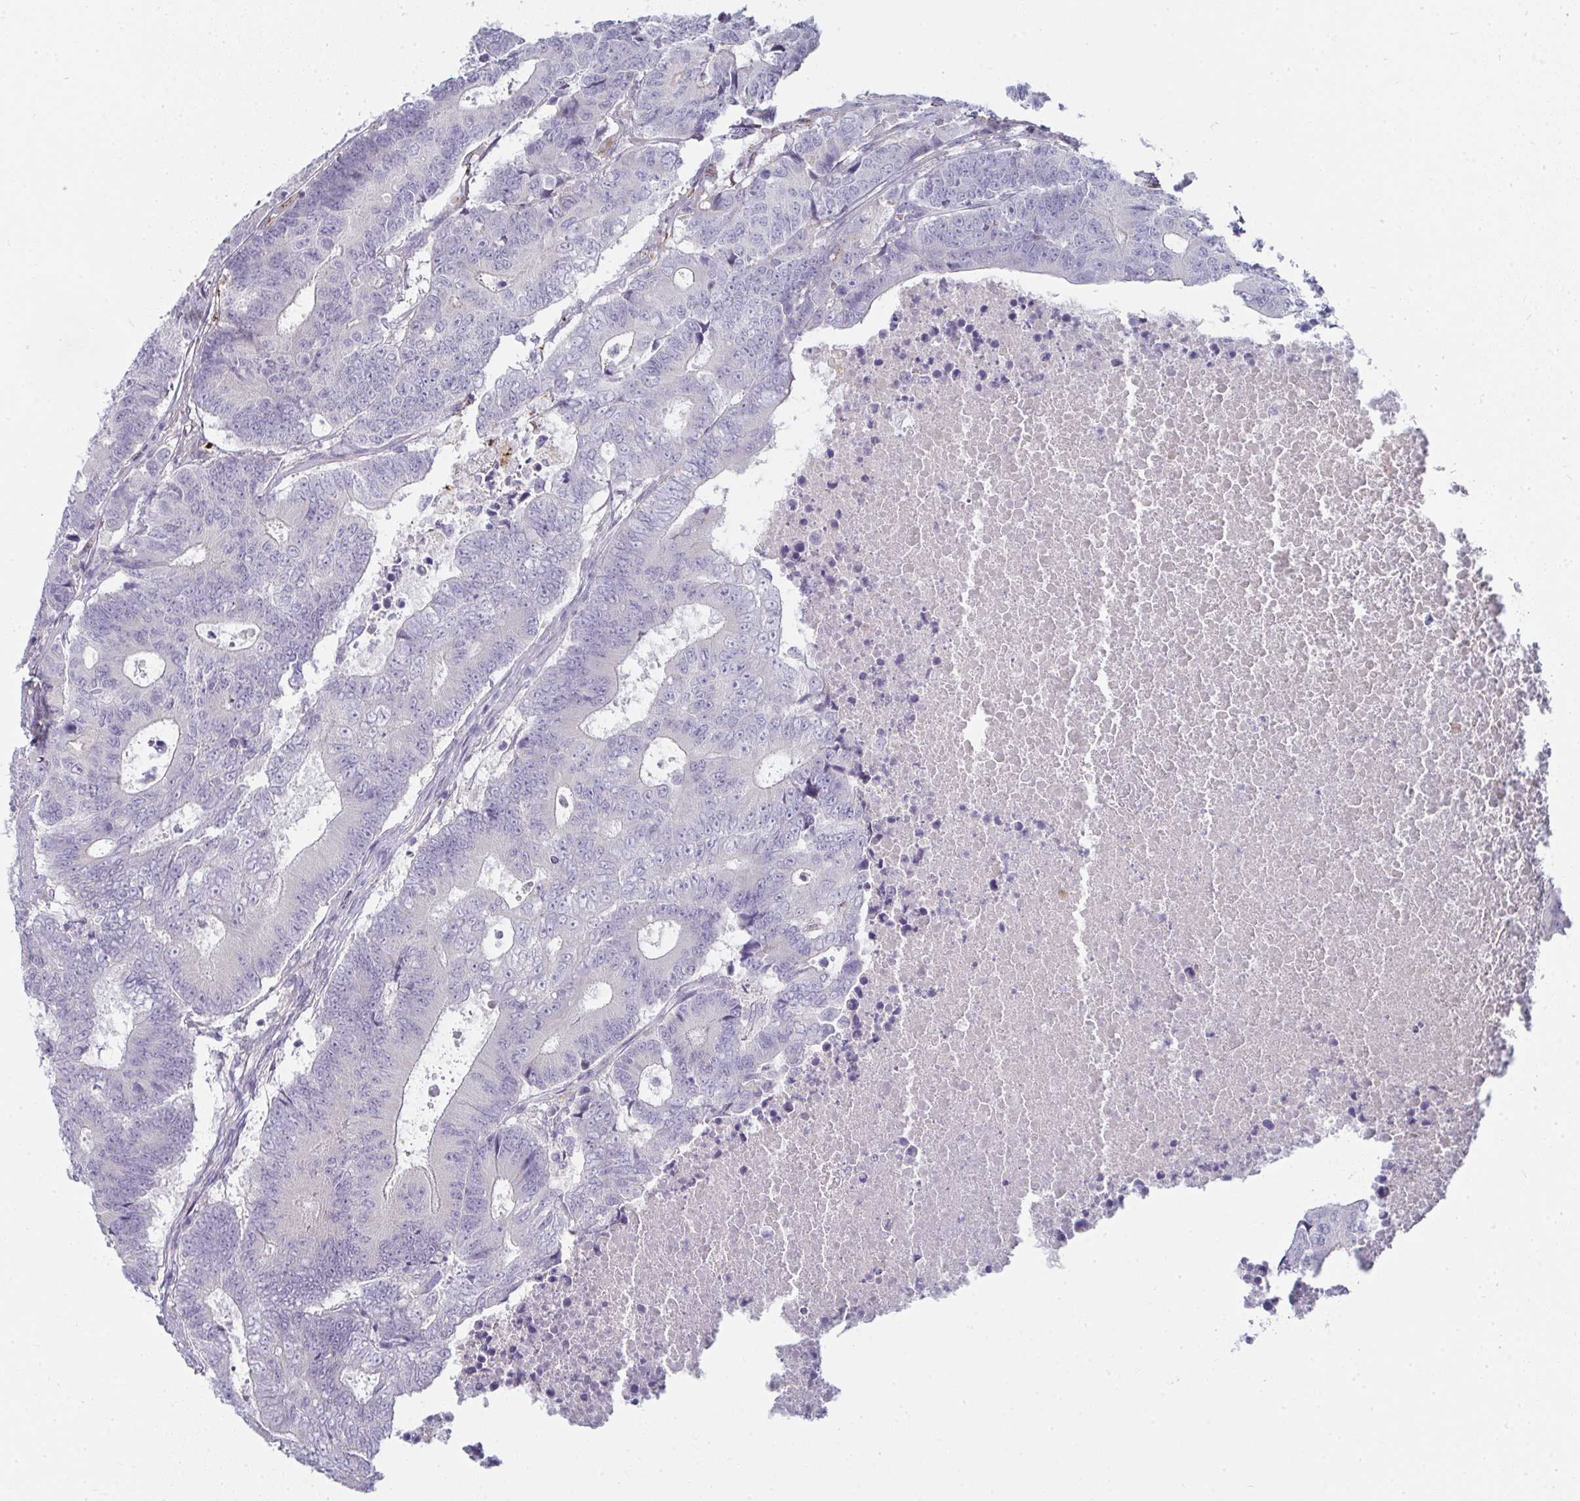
{"staining": {"intensity": "negative", "quantity": "none", "location": "none"}, "tissue": "colorectal cancer", "cell_type": "Tumor cells", "image_type": "cancer", "snomed": [{"axis": "morphology", "description": "Adenocarcinoma, NOS"}, {"axis": "topography", "description": "Colon"}], "caption": "High magnification brightfield microscopy of adenocarcinoma (colorectal) stained with DAB (3,3'-diaminobenzidine) (brown) and counterstained with hematoxylin (blue): tumor cells show no significant staining. The staining was performed using DAB to visualize the protein expression in brown, while the nuclei were stained in blue with hematoxylin (Magnification: 20x).", "gene": "SHB", "patient": {"sex": "female", "age": 48}}